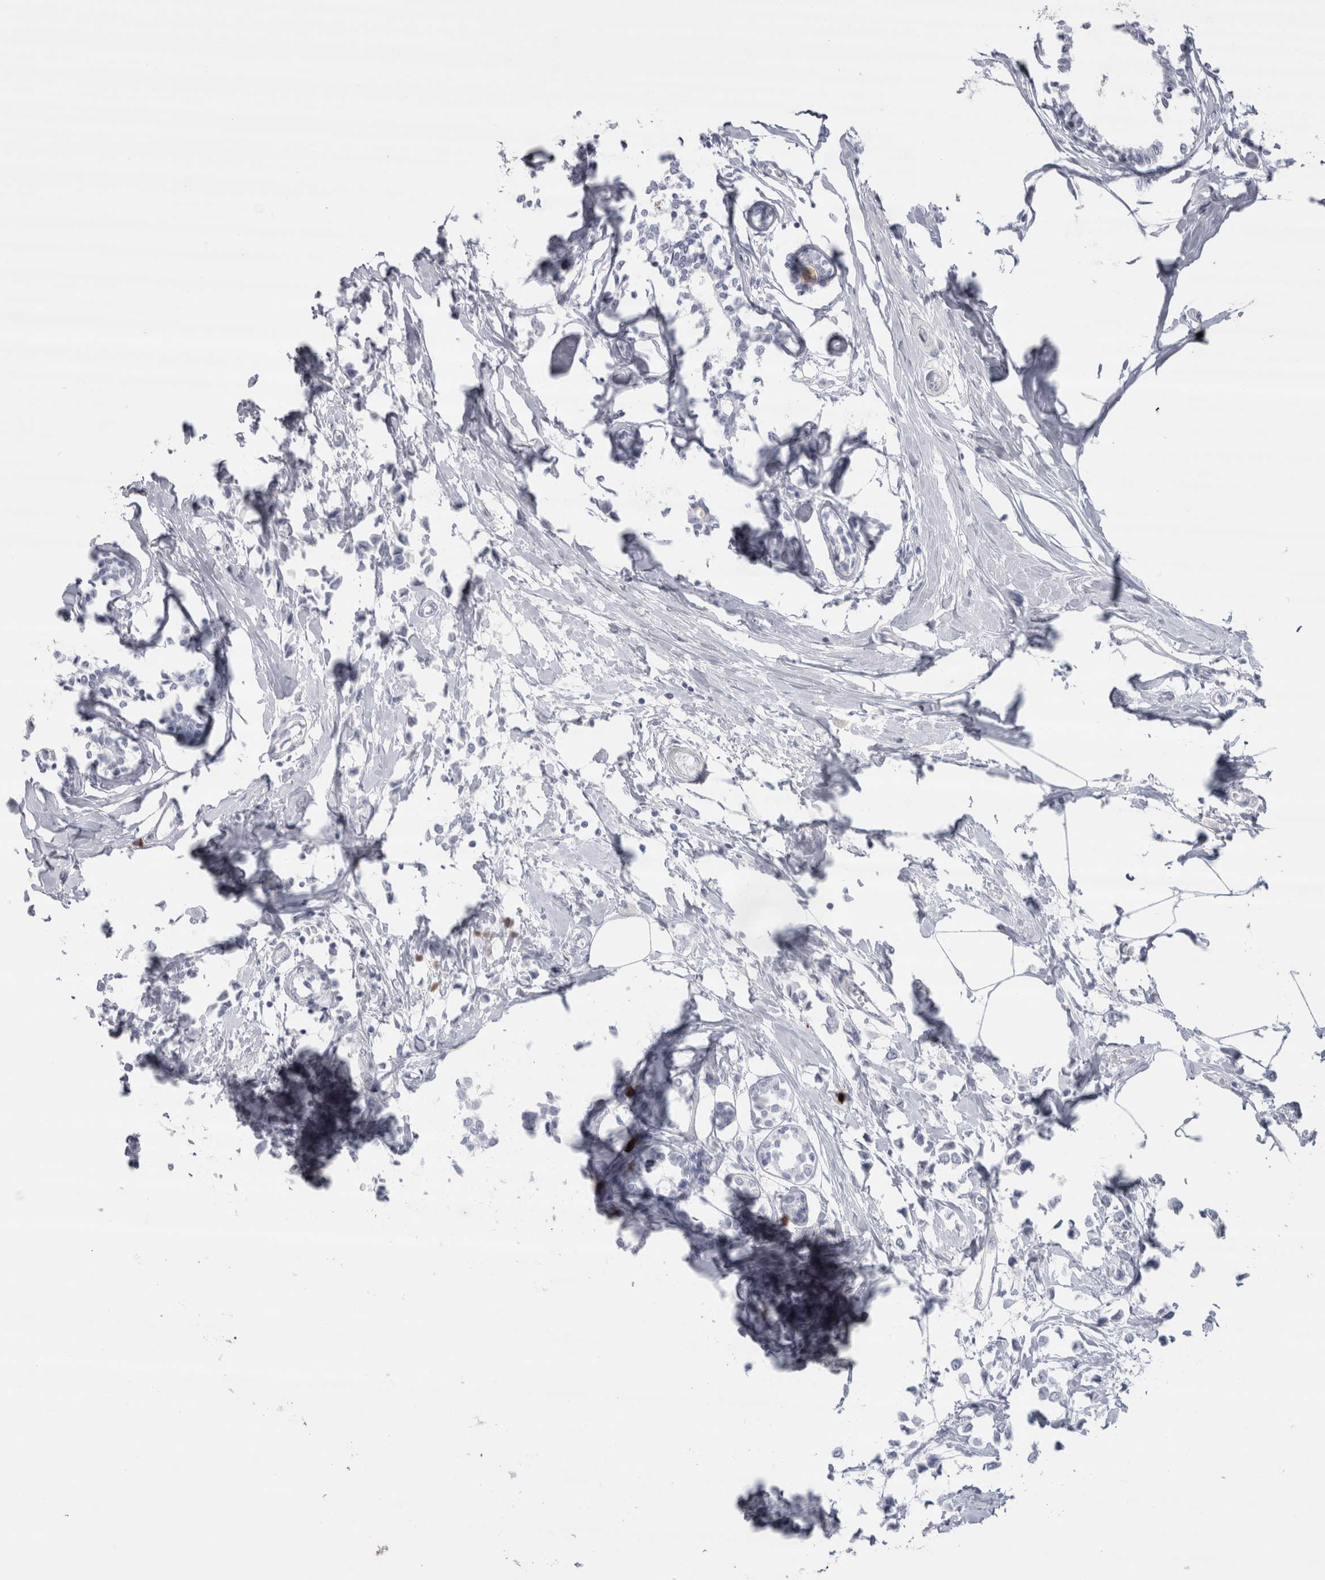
{"staining": {"intensity": "negative", "quantity": "none", "location": "none"}, "tissue": "breast cancer", "cell_type": "Tumor cells", "image_type": "cancer", "snomed": [{"axis": "morphology", "description": "Lobular carcinoma"}, {"axis": "topography", "description": "Breast"}], "caption": "Breast cancer (lobular carcinoma) was stained to show a protein in brown. There is no significant staining in tumor cells.", "gene": "CDH17", "patient": {"sex": "female", "age": 51}}